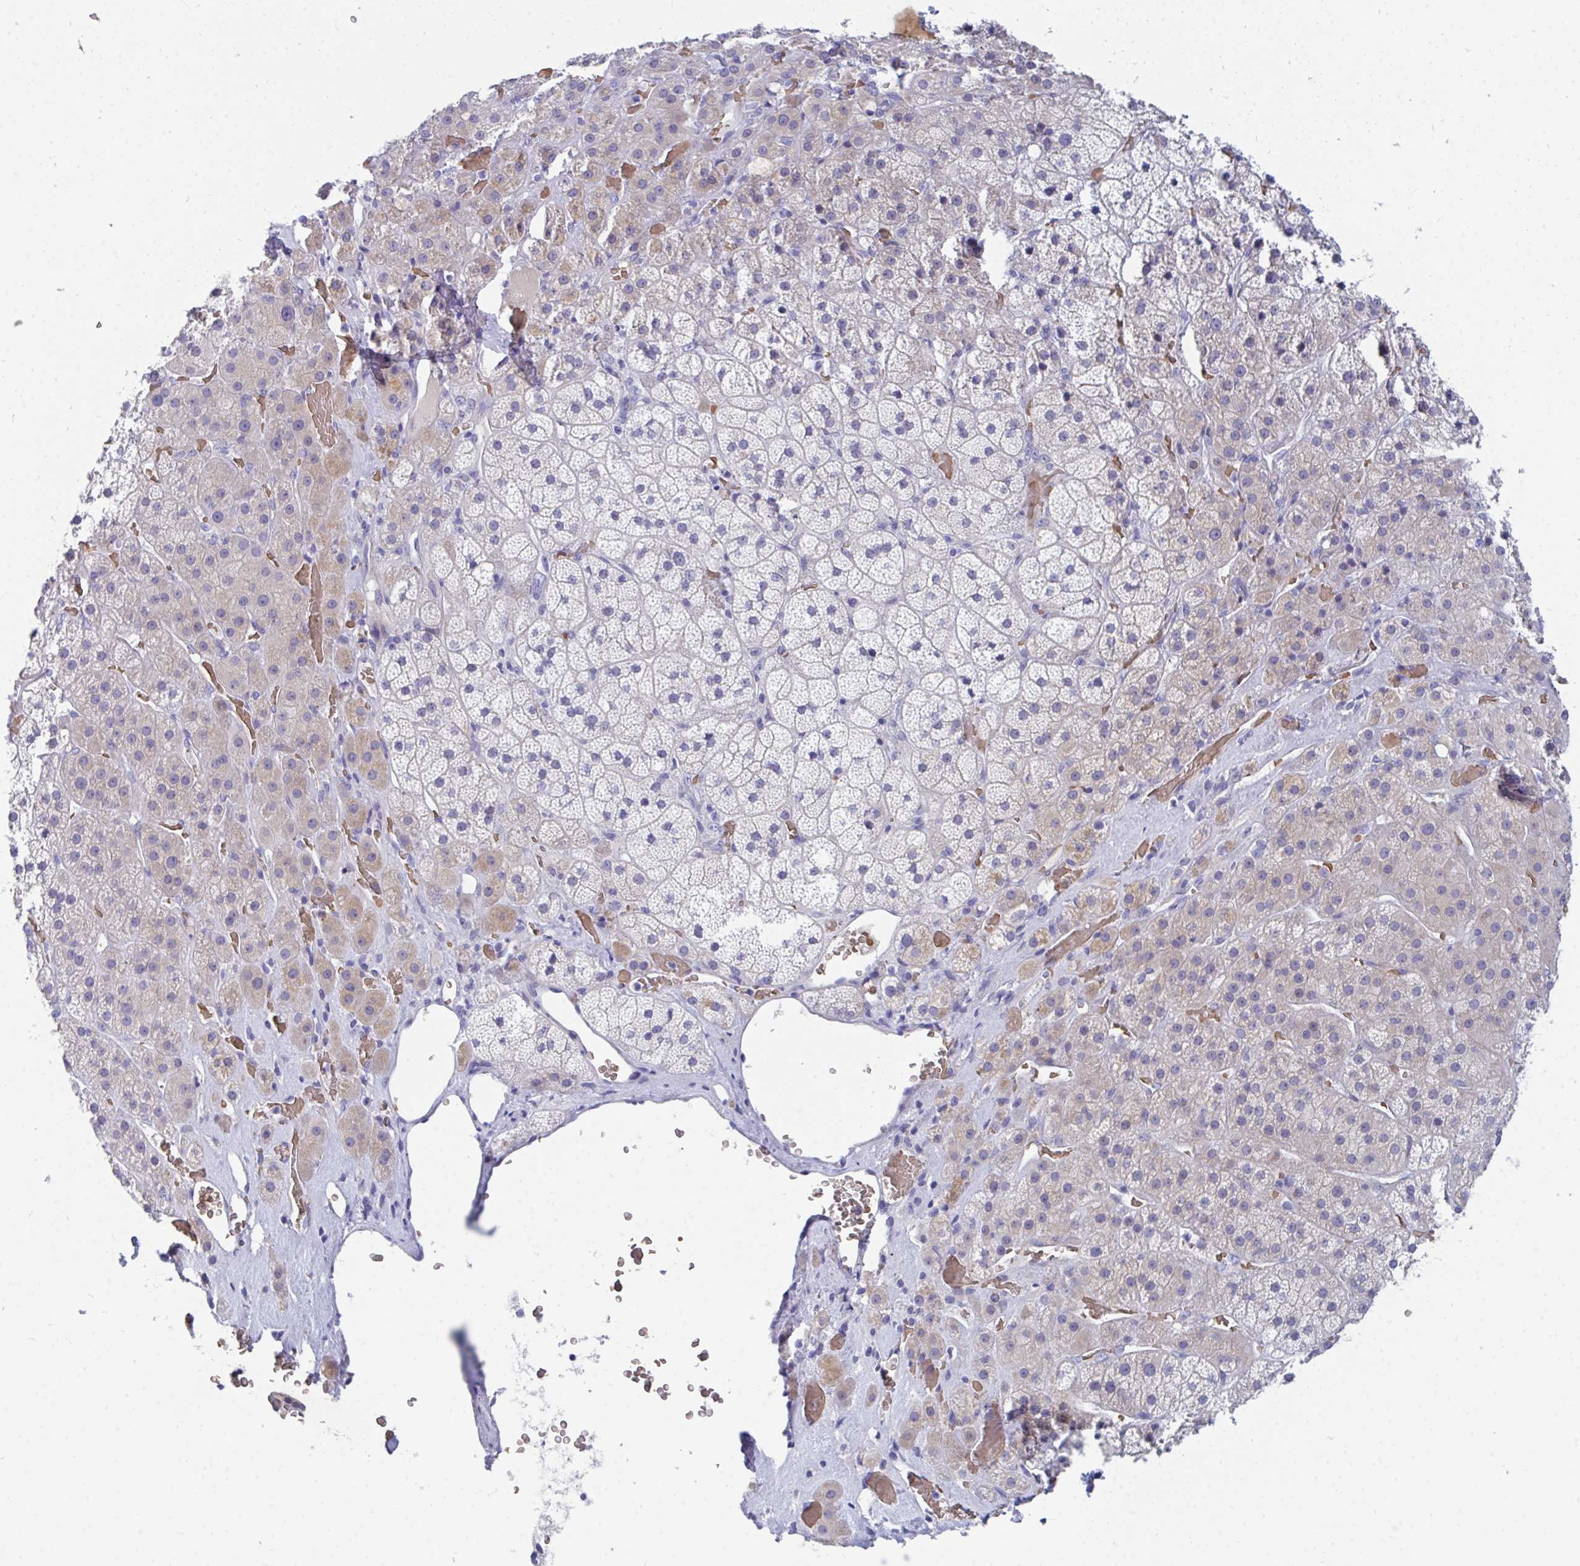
{"staining": {"intensity": "weak", "quantity": "25%-75%", "location": "cytoplasmic/membranous"}, "tissue": "adrenal gland", "cell_type": "Glandular cells", "image_type": "normal", "snomed": [{"axis": "morphology", "description": "Normal tissue, NOS"}, {"axis": "topography", "description": "Adrenal gland"}], "caption": "This is a photomicrograph of immunohistochemistry (IHC) staining of unremarkable adrenal gland, which shows weak positivity in the cytoplasmic/membranous of glandular cells.", "gene": "MROH2B", "patient": {"sex": "male", "age": 57}}